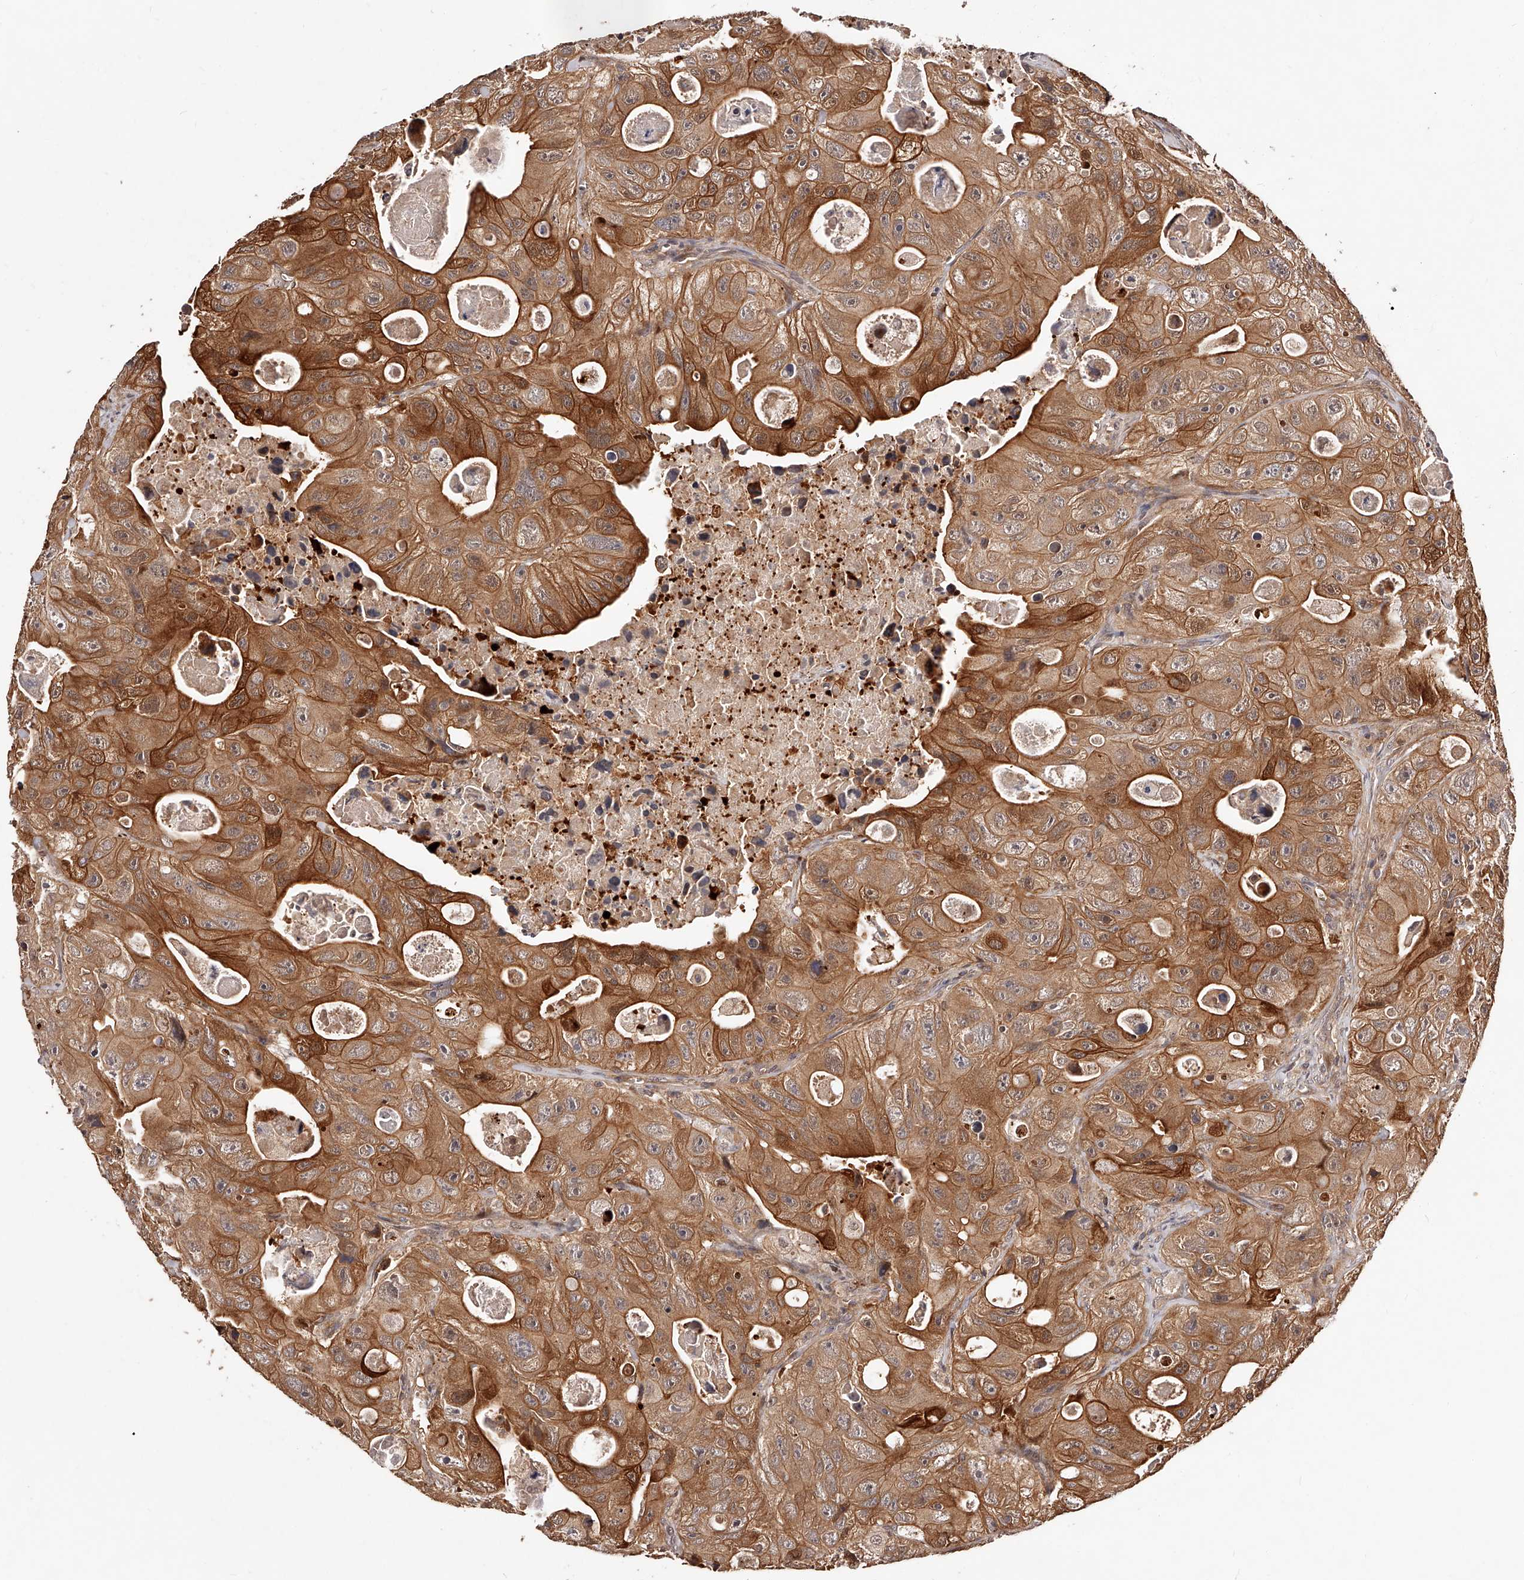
{"staining": {"intensity": "strong", "quantity": ">75%", "location": "cytoplasmic/membranous"}, "tissue": "colorectal cancer", "cell_type": "Tumor cells", "image_type": "cancer", "snomed": [{"axis": "morphology", "description": "Adenocarcinoma, NOS"}, {"axis": "topography", "description": "Colon"}], "caption": "Immunohistochemistry of human colorectal cancer (adenocarcinoma) displays high levels of strong cytoplasmic/membranous expression in about >75% of tumor cells. (DAB (3,3'-diaminobenzidine) IHC, brown staining for protein, blue staining for nuclei).", "gene": "CUL7", "patient": {"sex": "female", "age": 46}}